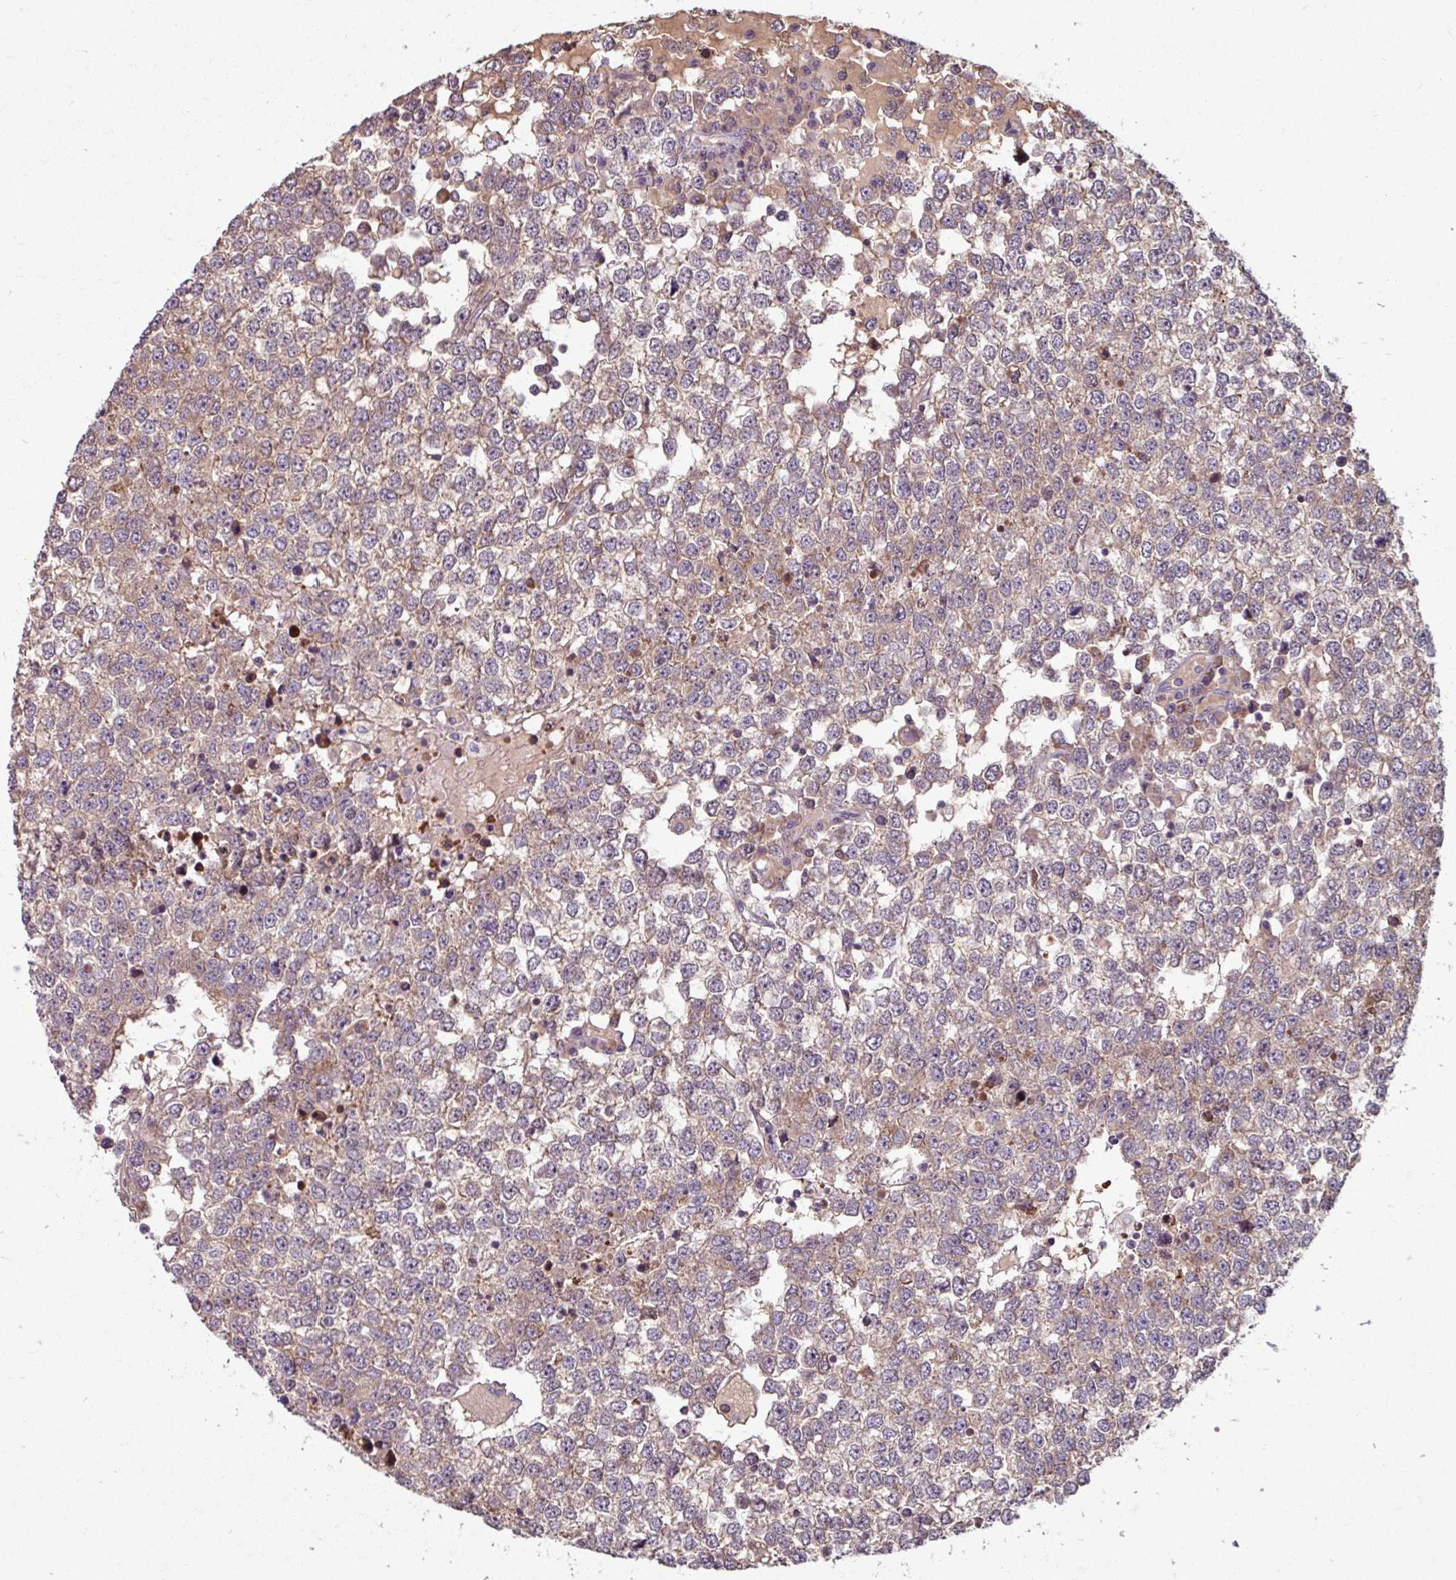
{"staining": {"intensity": "weak", "quantity": ">75%", "location": "cytoplasmic/membranous"}, "tissue": "testis cancer", "cell_type": "Tumor cells", "image_type": "cancer", "snomed": [{"axis": "morphology", "description": "Seminoma, NOS"}, {"axis": "topography", "description": "Testis"}], "caption": "Testis cancer stained for a protein (brown) shows weak cytoplasmic/membranous positive positivity in about >75% of tumor cells.", "gene": "PNMA6A", "patient": {"sex": "male", "age": 65}}